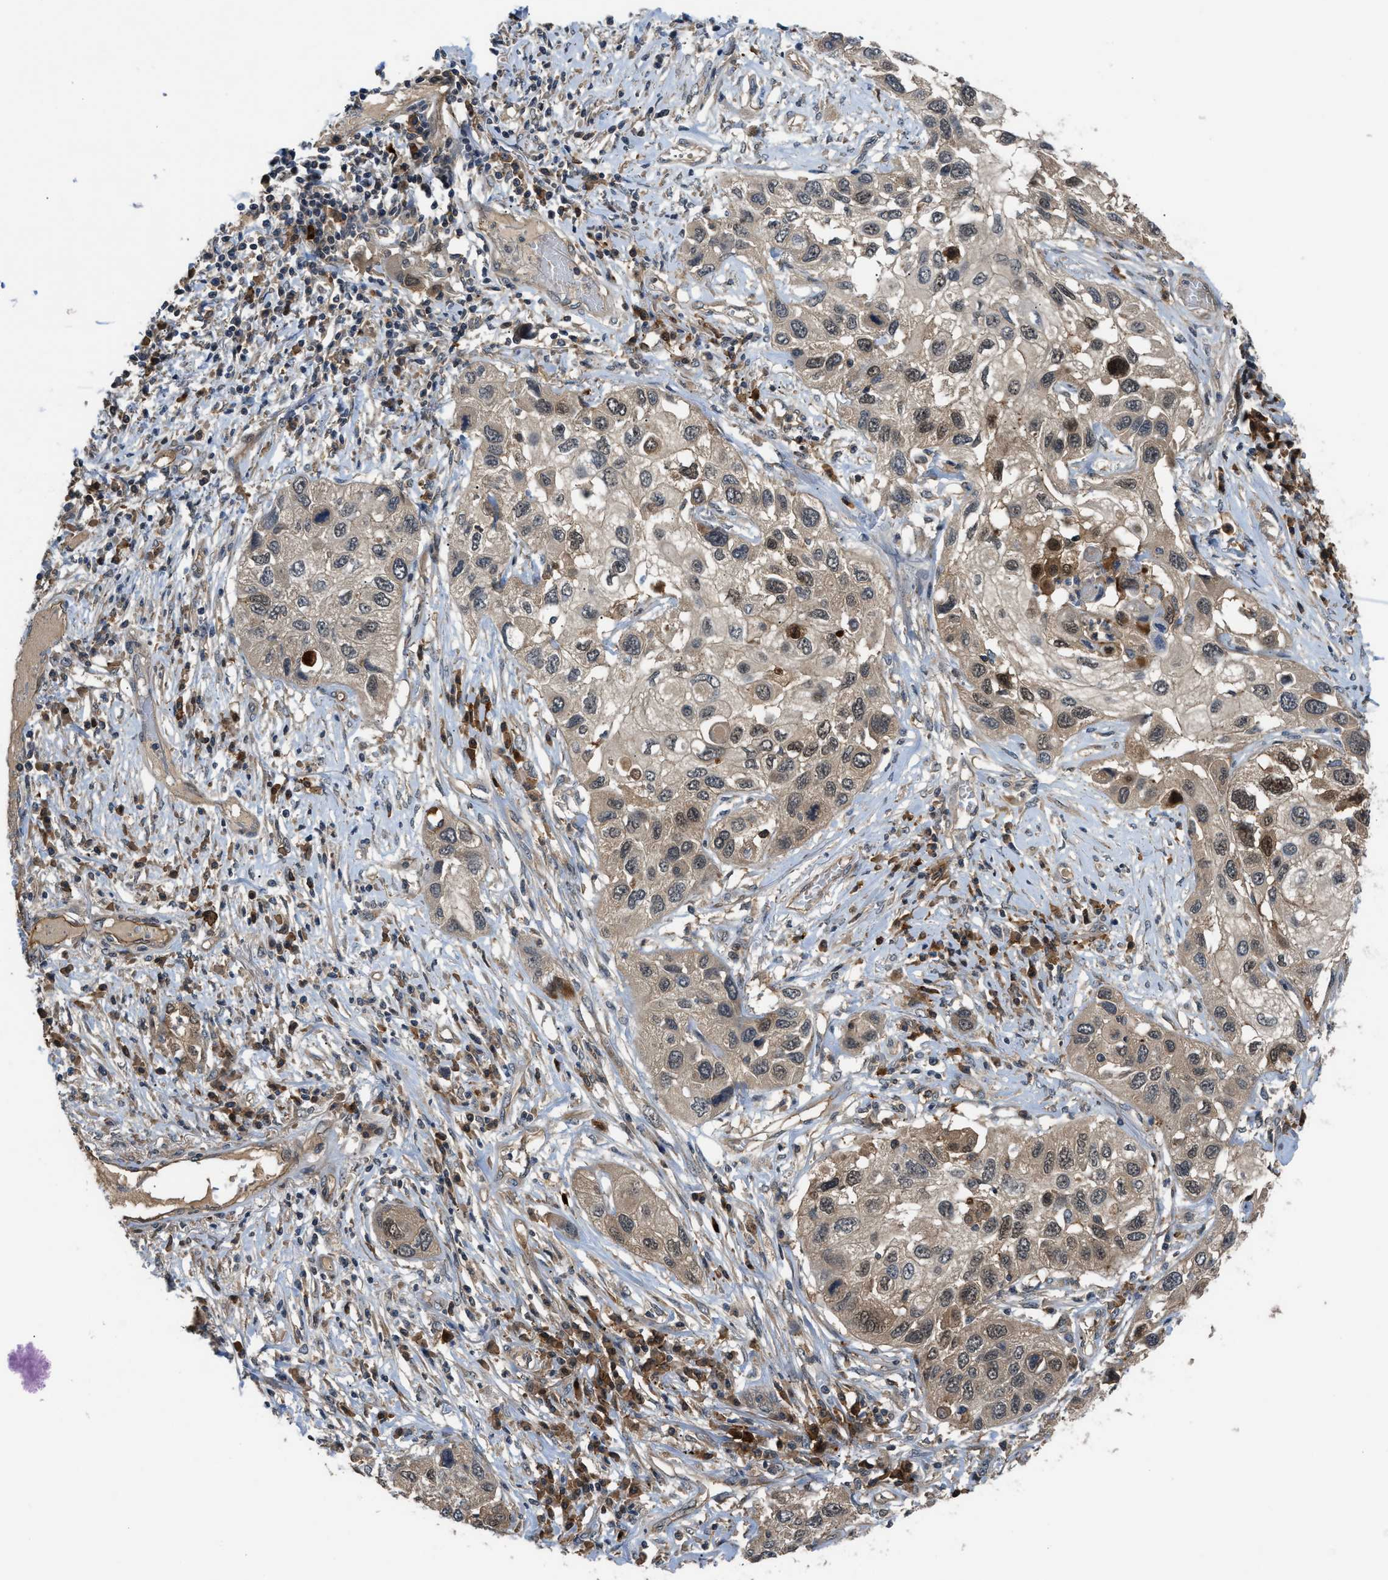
{"staining": {"intensity": "strong", "quantity": ">75%", "location": "cytoplasmic/membranous,nuclear"}, "tissue": "lung cancer", "cell_type": "Tumor cells", "image_type": "cancer", "snomed": [{"axis": "morphology", "description": "Squamous cell carcinoma, NOS"}, {"axis": "topography", "description": "Lung"}], "caption": "Immunohistochemistry micrograph of lung cancer (squamous cell carcinoma) stained for a protein (brown), which displays high levels of strong cytoplasmic/membranous and nuclear expression in approximately >75% of tumor cells.", "gene": "TRAK2", "patient": {"sex": "male", "age": 71}}